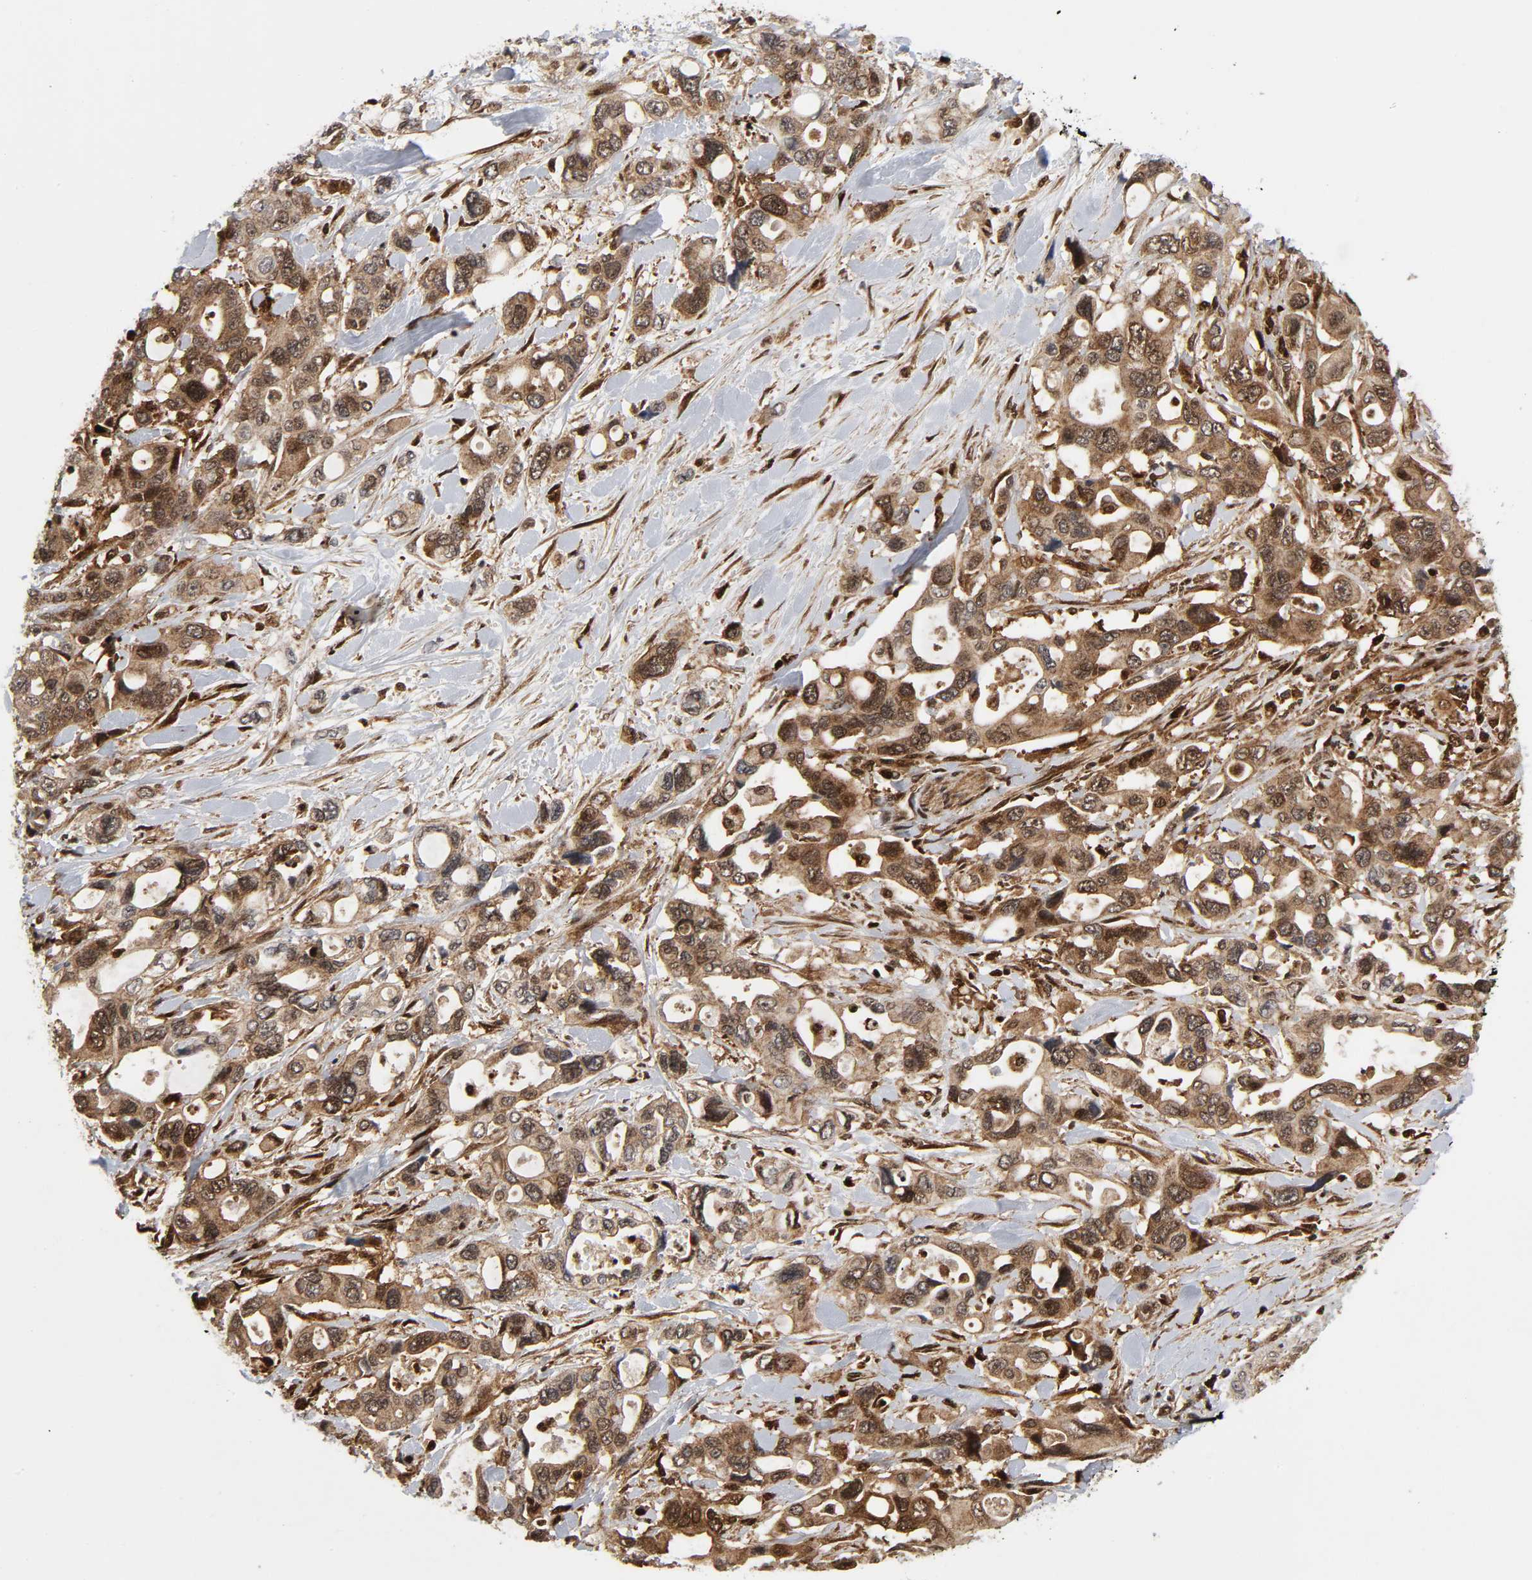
{"staining": {"intensity": "moderate", "quantity": "<25%", "location": "cytoplasmic/membranous,nuclear"}, "tissue": "pancreatic cancer", "cell_type": "Tumor cells", "image_type": "cancer", "snomed": [{"axis": "morphology", "description": "Adenocarcinoma, NOS"}, {"axis": "topography", "description": "Pancreas"}], "caption": "Immunohistochemistry staining of pancreatic cancer (adenocarcinoma), which exhibits low levels of moderate cytoplasmic/membranous and nuclear positivity in approximately <25% of tumor cells indicating moderate cytoplasmic/membranous and nuclear protein positivity. The staining was performed using DAB (brown) for protein detection and nuclei were counterstained in hematoxylin (blue).", "gene": "MAPK1", "patient": {"sex": "male", "age": 46}}